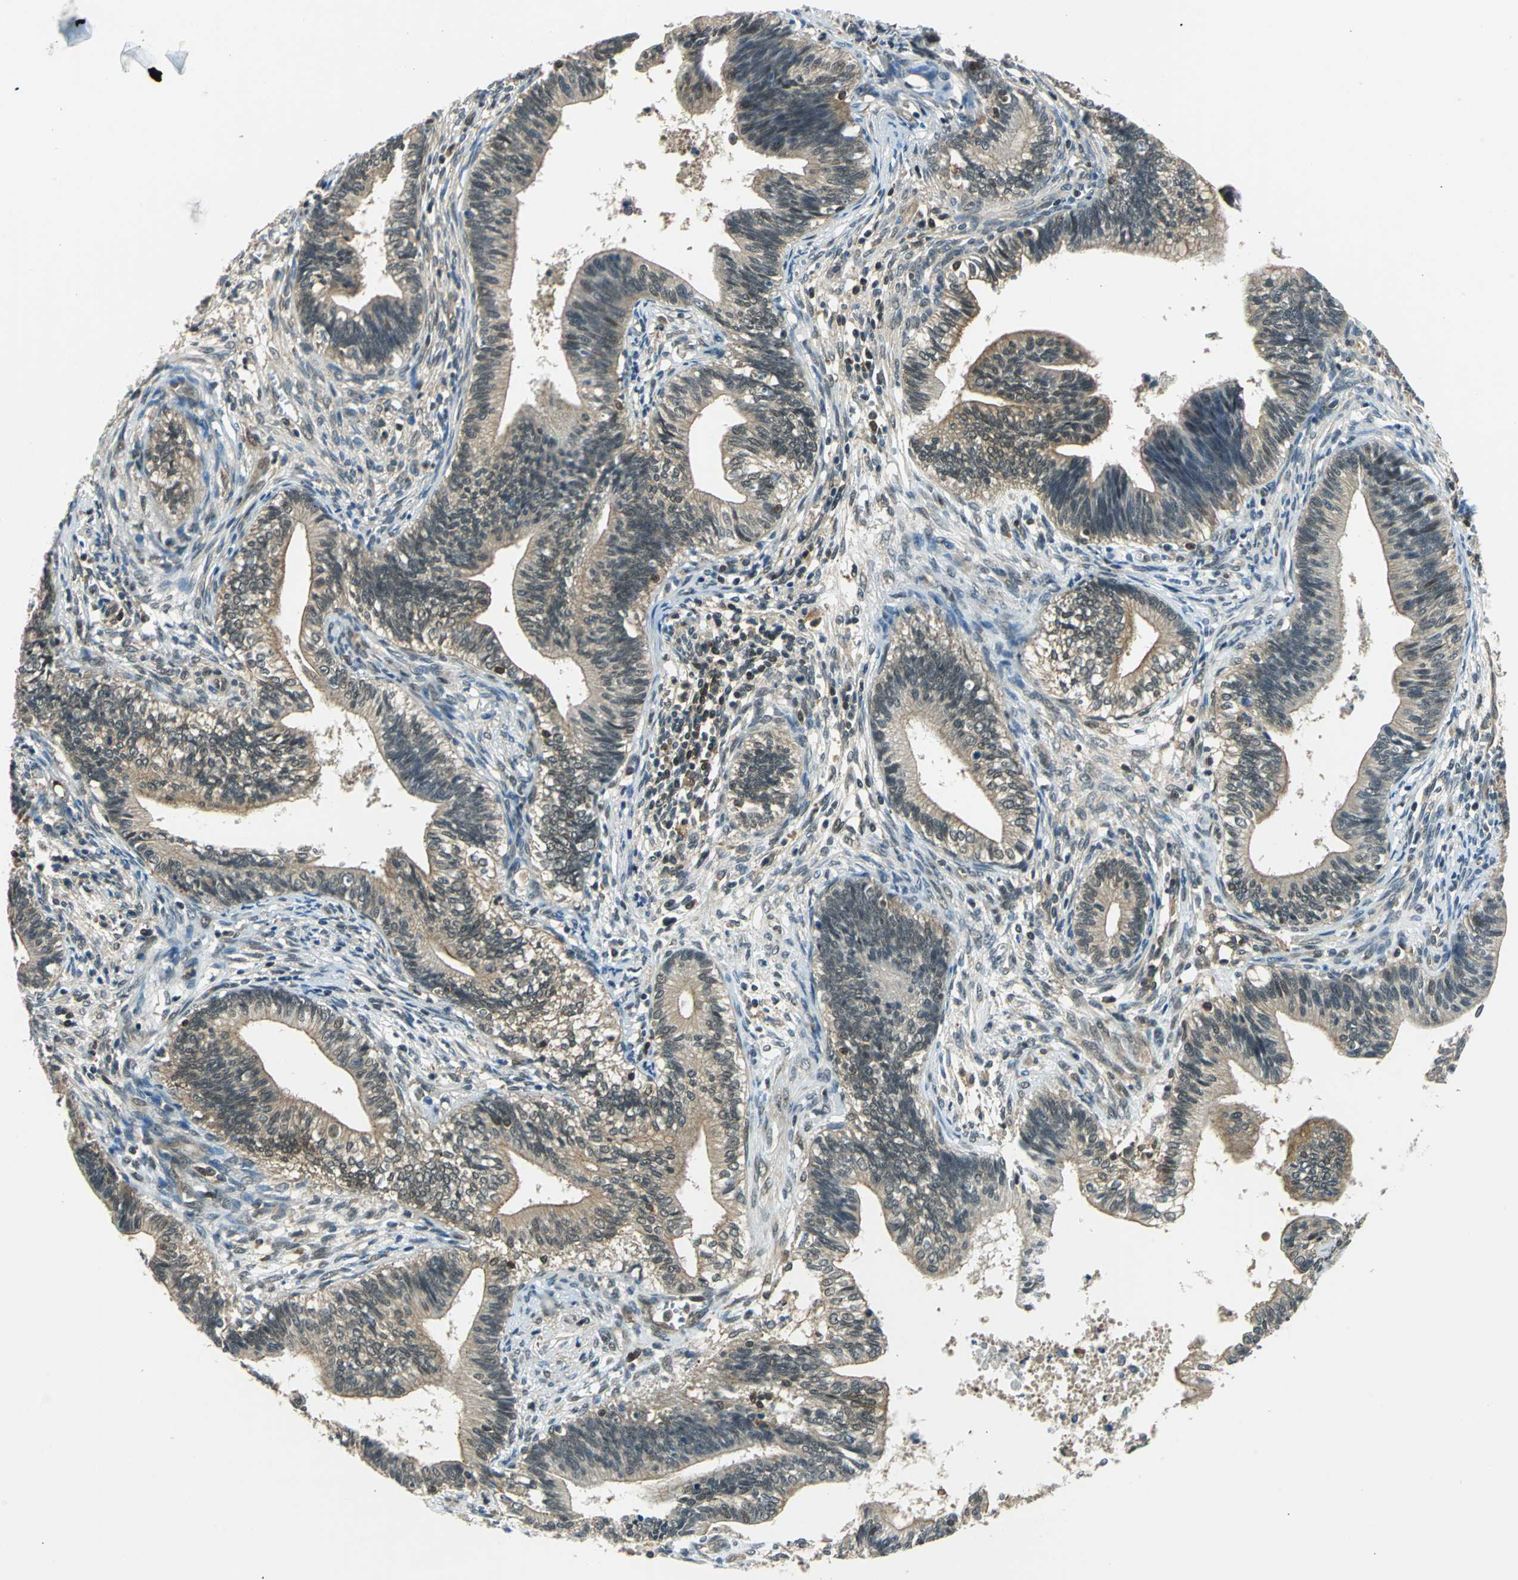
{"staining": {"intensity": "moderate", "quantity": "25%-75%", "location": "cytoplasmic/membranous,nuclear"}, "tissue": "cervical cancer", "cell_type": "Tumor cells", "image_type": "cancer", "snomed": [{"axis": "morphology", "description": "Adenocarcinoma, NOS"}, {"axis": "topography", "description": "Cervix"}], "caption": "Cervical cancer tissue shows moderate cytoplasmic/membranous and nuclear positivity in approximately 25%-75% of tumor cells, visualized by immunohistochemistry.", "gene": "ARPC3", "patient": {"sex": "female", "age": 44}}